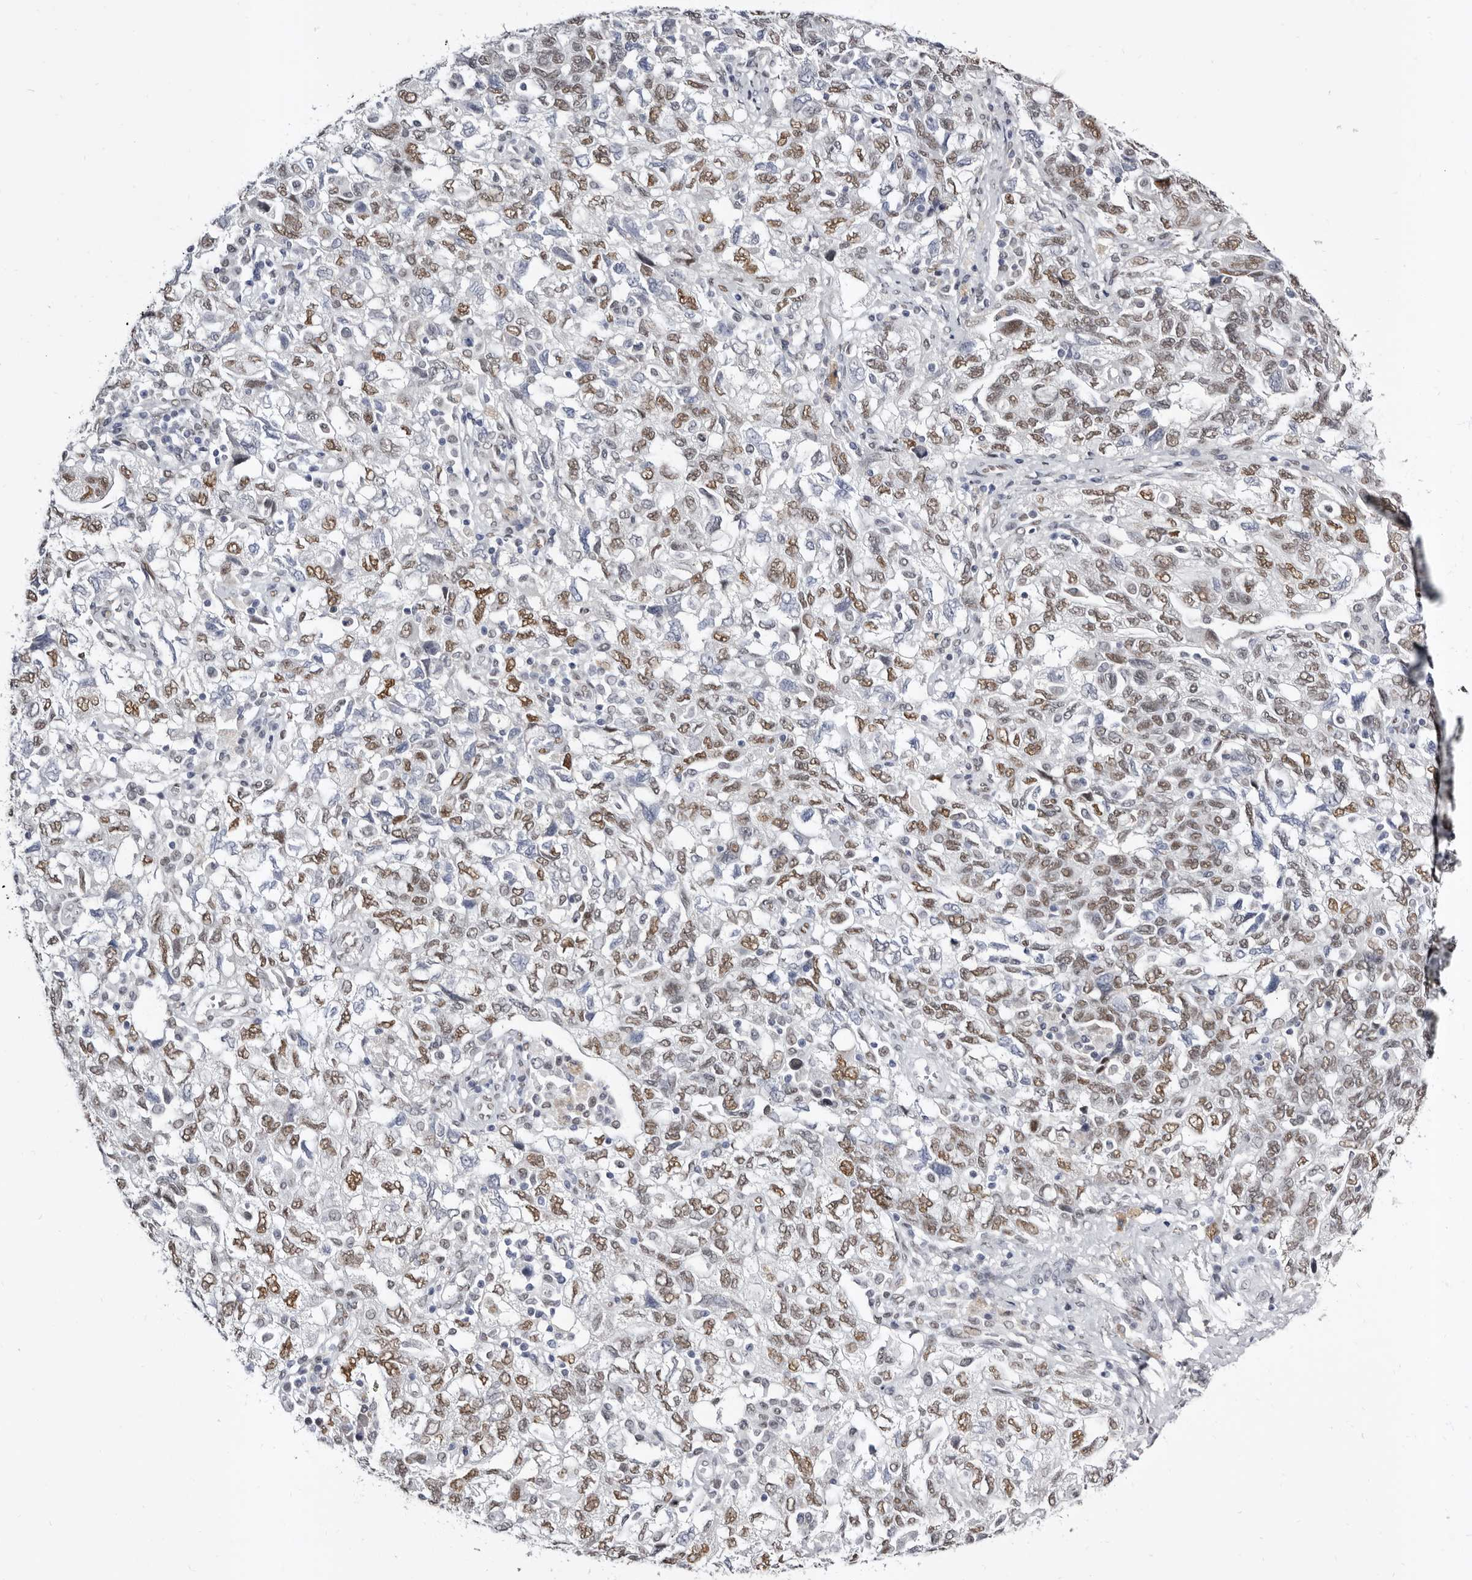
{"staining": {"intensity": "moderate", "quantity": ">75%", "location": "nuclear"}, "tissue": "ovarian cancer", "cell_type": "Tumor cells", "image_type": "cancer", "snomed": [{"axis": "morphology", "description": "Carcinoma, NOS"}, {"axis": "morphology", "description": "Cystadenocarcinoma, serous, NOS"}, {"axis": "topography", "description": "Ovary"}], "caption": "Human carcinoma (ovarian) stained with a brown dye displays moderate nuclear positive expression in approximately >75% of tumor cells.", "gene": "ZNF326", "patient": {"sex": "female", "age": 69}}